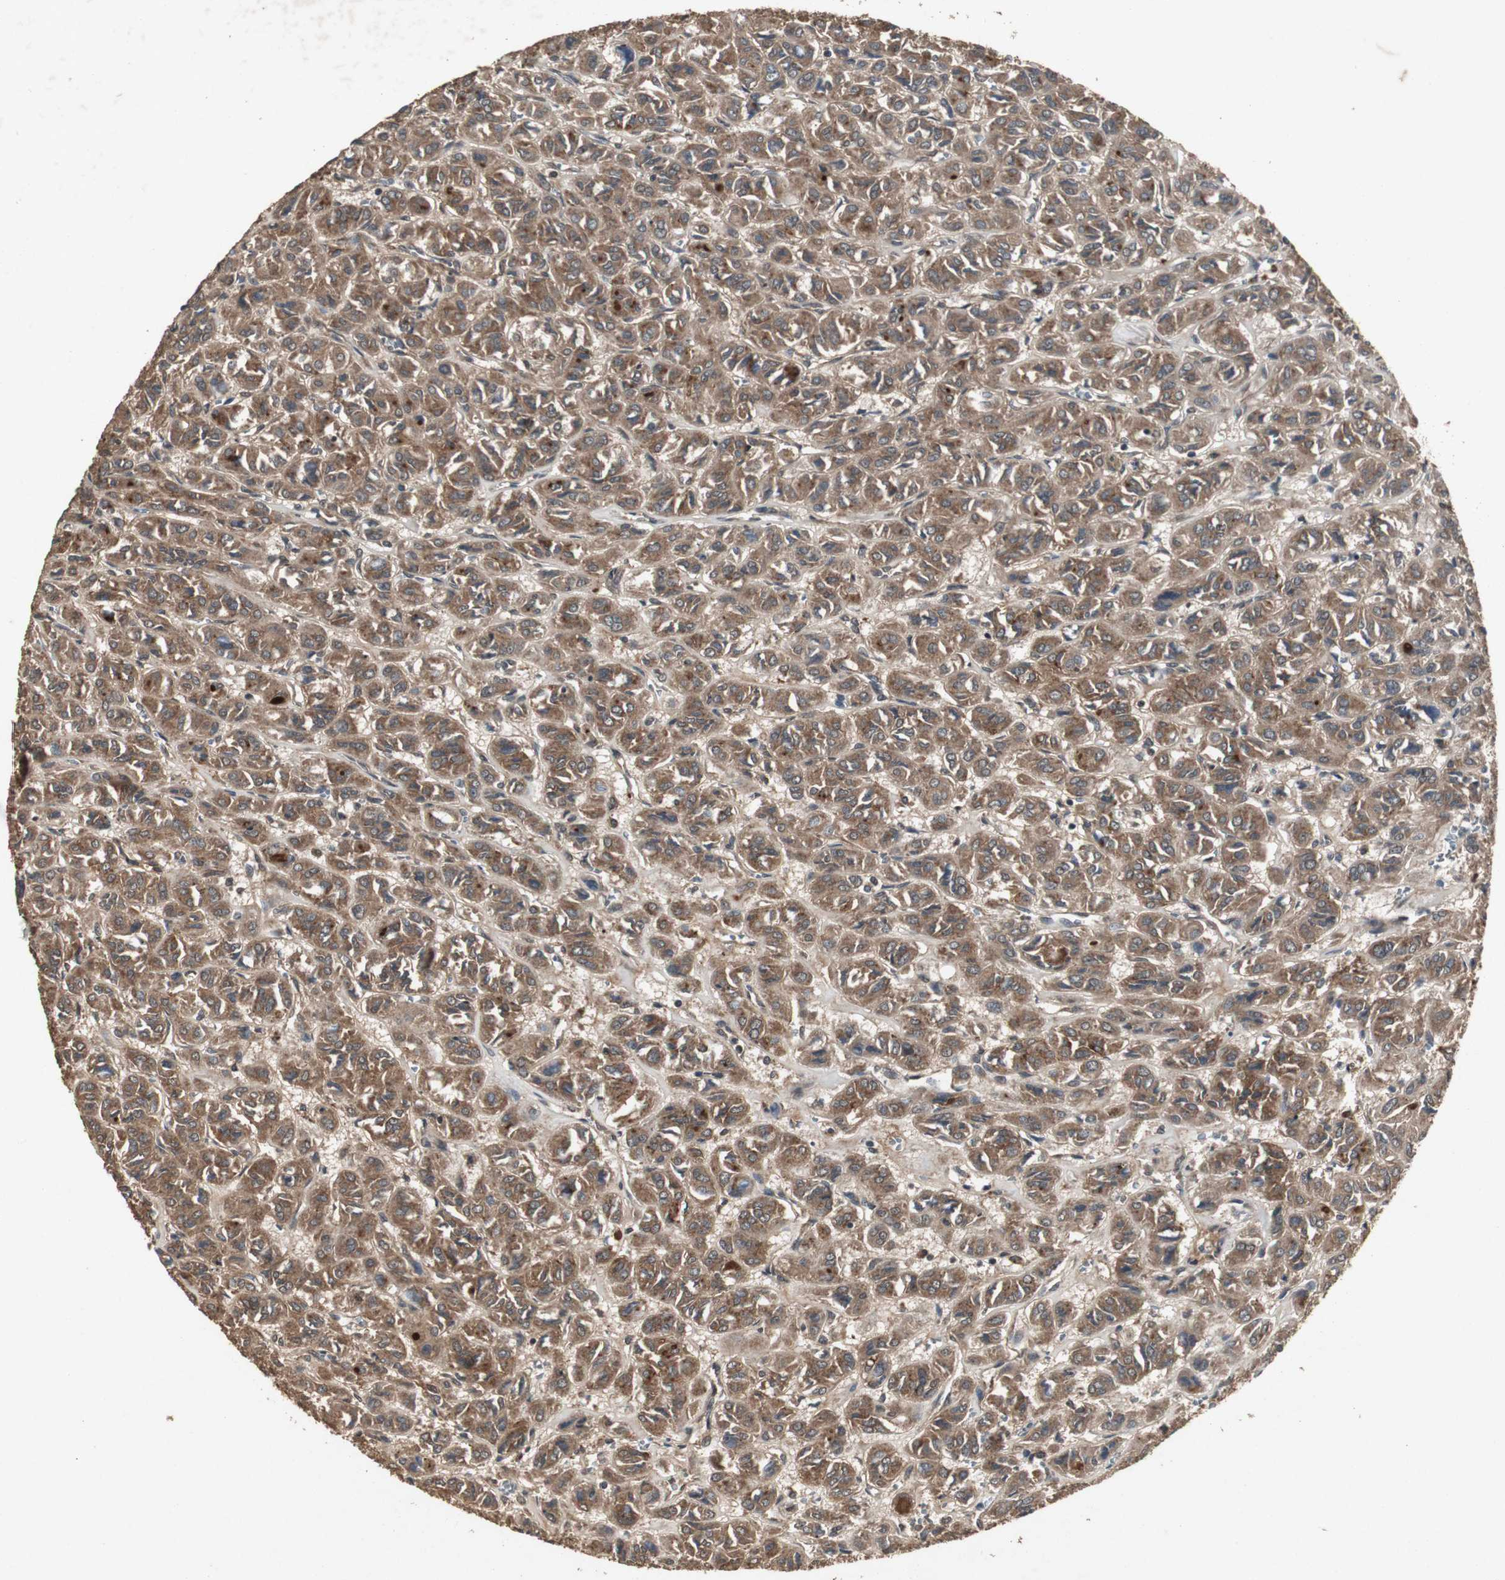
{"staining": {"intensity": "moderate", "quantity": ">75%", "location": "cytoplasmic/membranous"}, "tissue": "thyroid cancer", "cell_type": "Tumor cells", "image_type": "cancer", "snomed": [{"axis": "morphology", "description": "Follicular adenoma carcinoma, NOS"}, {"axis": "topography", "description": "Thyroid gland"}], "caption": "Follicular adenoma carcinoma (thyroid) tissue displays moderate cytoplasmic/membranous positivity in about >75% of tumor cells", "gene": "EMX1", "patient": {"sex": "female", "age": 71}}